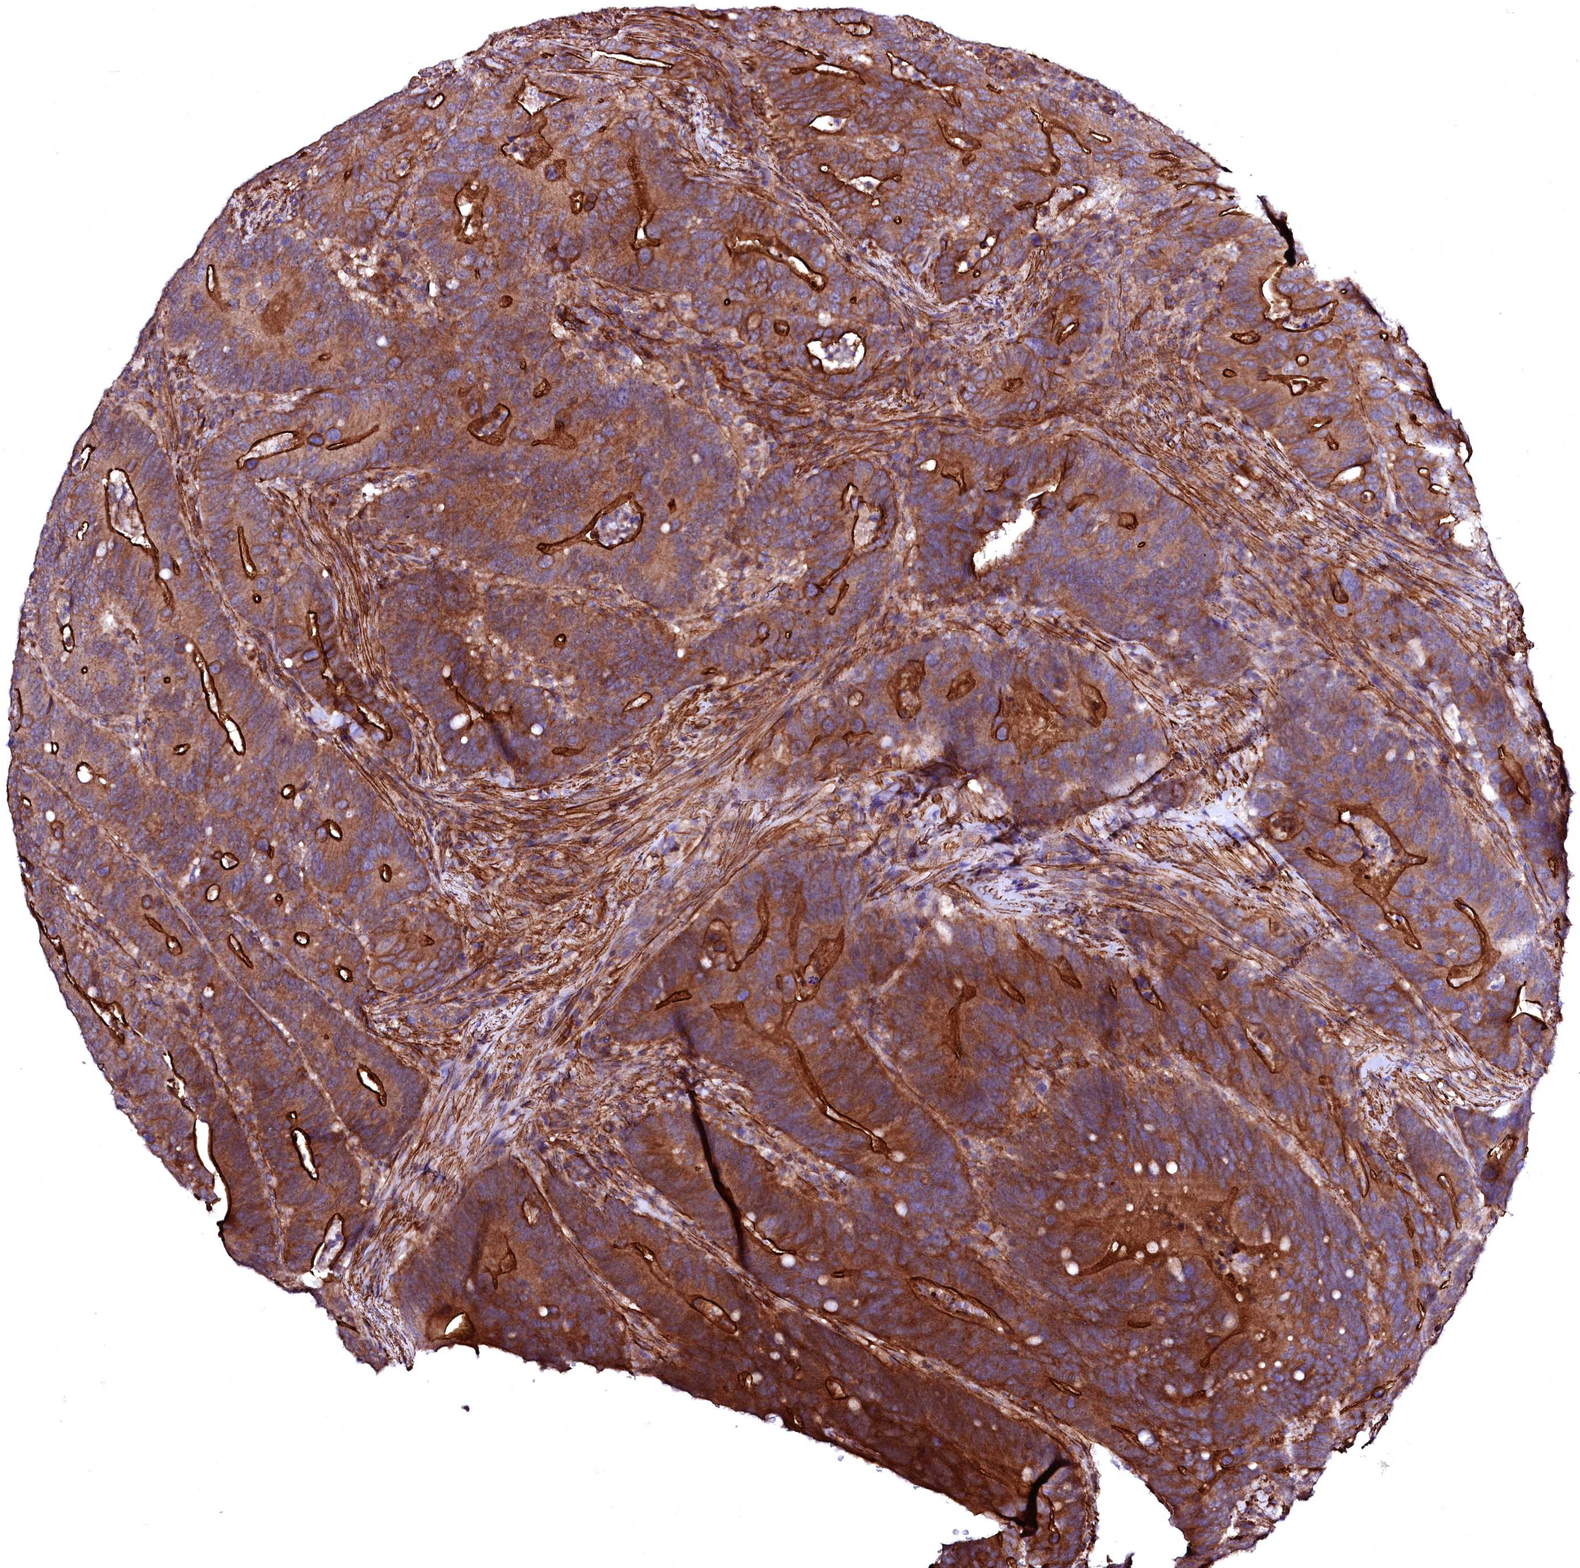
{"staining": {"intensity": "strong", "quantity": ">75%", "location": "cytoplasmic/membranous"}, "tissue": "colorectal cancer", "cell_type": "Tumor cells", "image_type": "cancer", "snomed": [{"axis": "morphology", "description": "Adenocarcinoma, NOS"}, {"axis": "topography", "description": "Colon"}], "caption": "Colorectal cancer (adenocarcinoma) stained for a protein reveals strong cytoplasmic/membranous positivity in tumor cells.", "gene": "GPR176", "patient": {"sex": "female", "age": 66}}